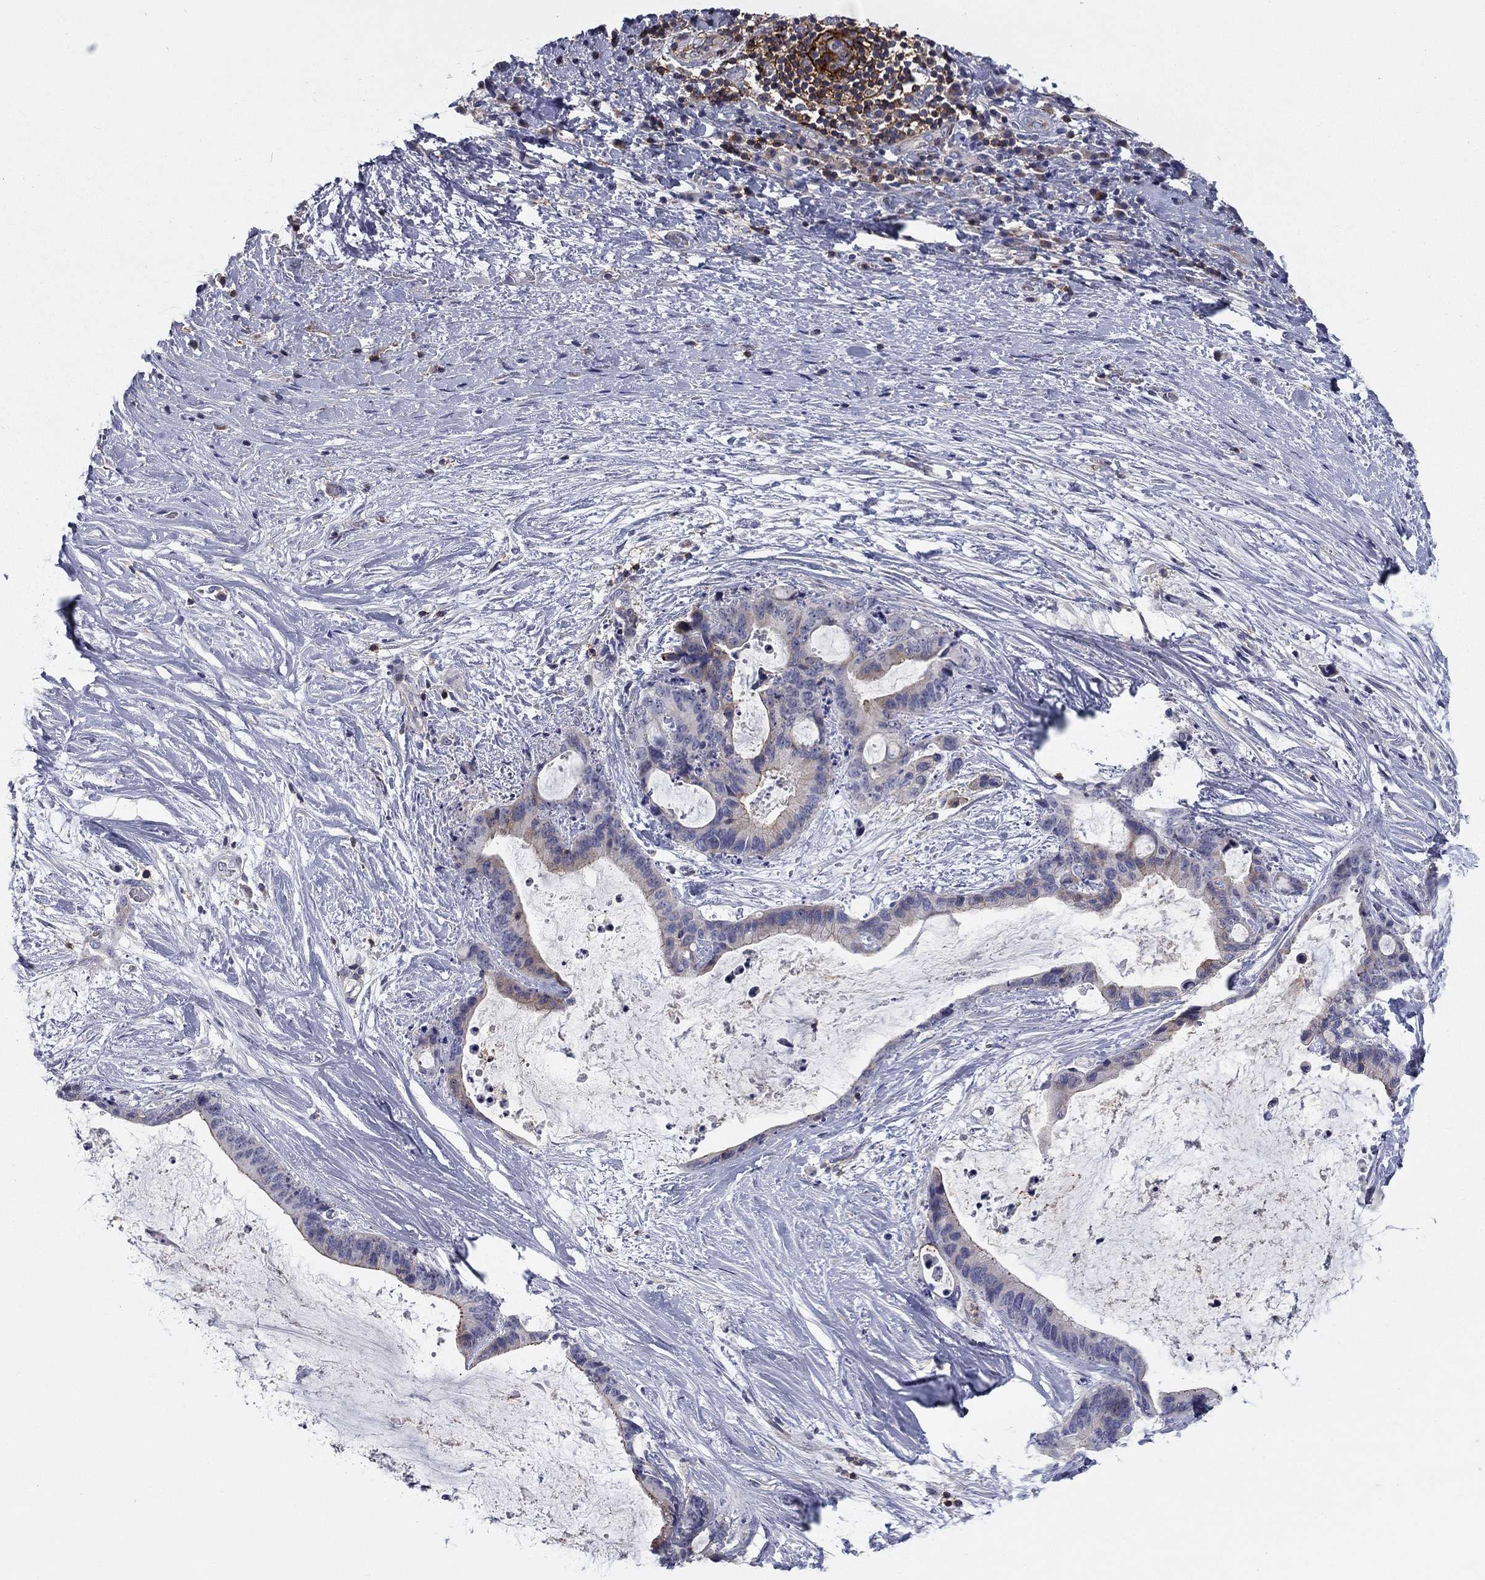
{"staining": {"intensity": "strong", "quantity": "<25%", "location": "cytoplasmic/membranous"}, "tissue": "liver cancer", "cell_type": "Tumor cells", "image_type": "cancer", "snomed": [{"axis": "morphology", "description": "Cholangiocarcinoma"}, {"axis": "topography", "description": "Liver"}], "caption": "IHC histopathology image of human cholangiocarcinoma (liver) stained for a protein (brown), which shows medium levels of strong cytoplasmic/membranous positivity in about <25% of tumor cells.", "gene": "SIT1", "patient": {"sex": "female", "age": 73}}